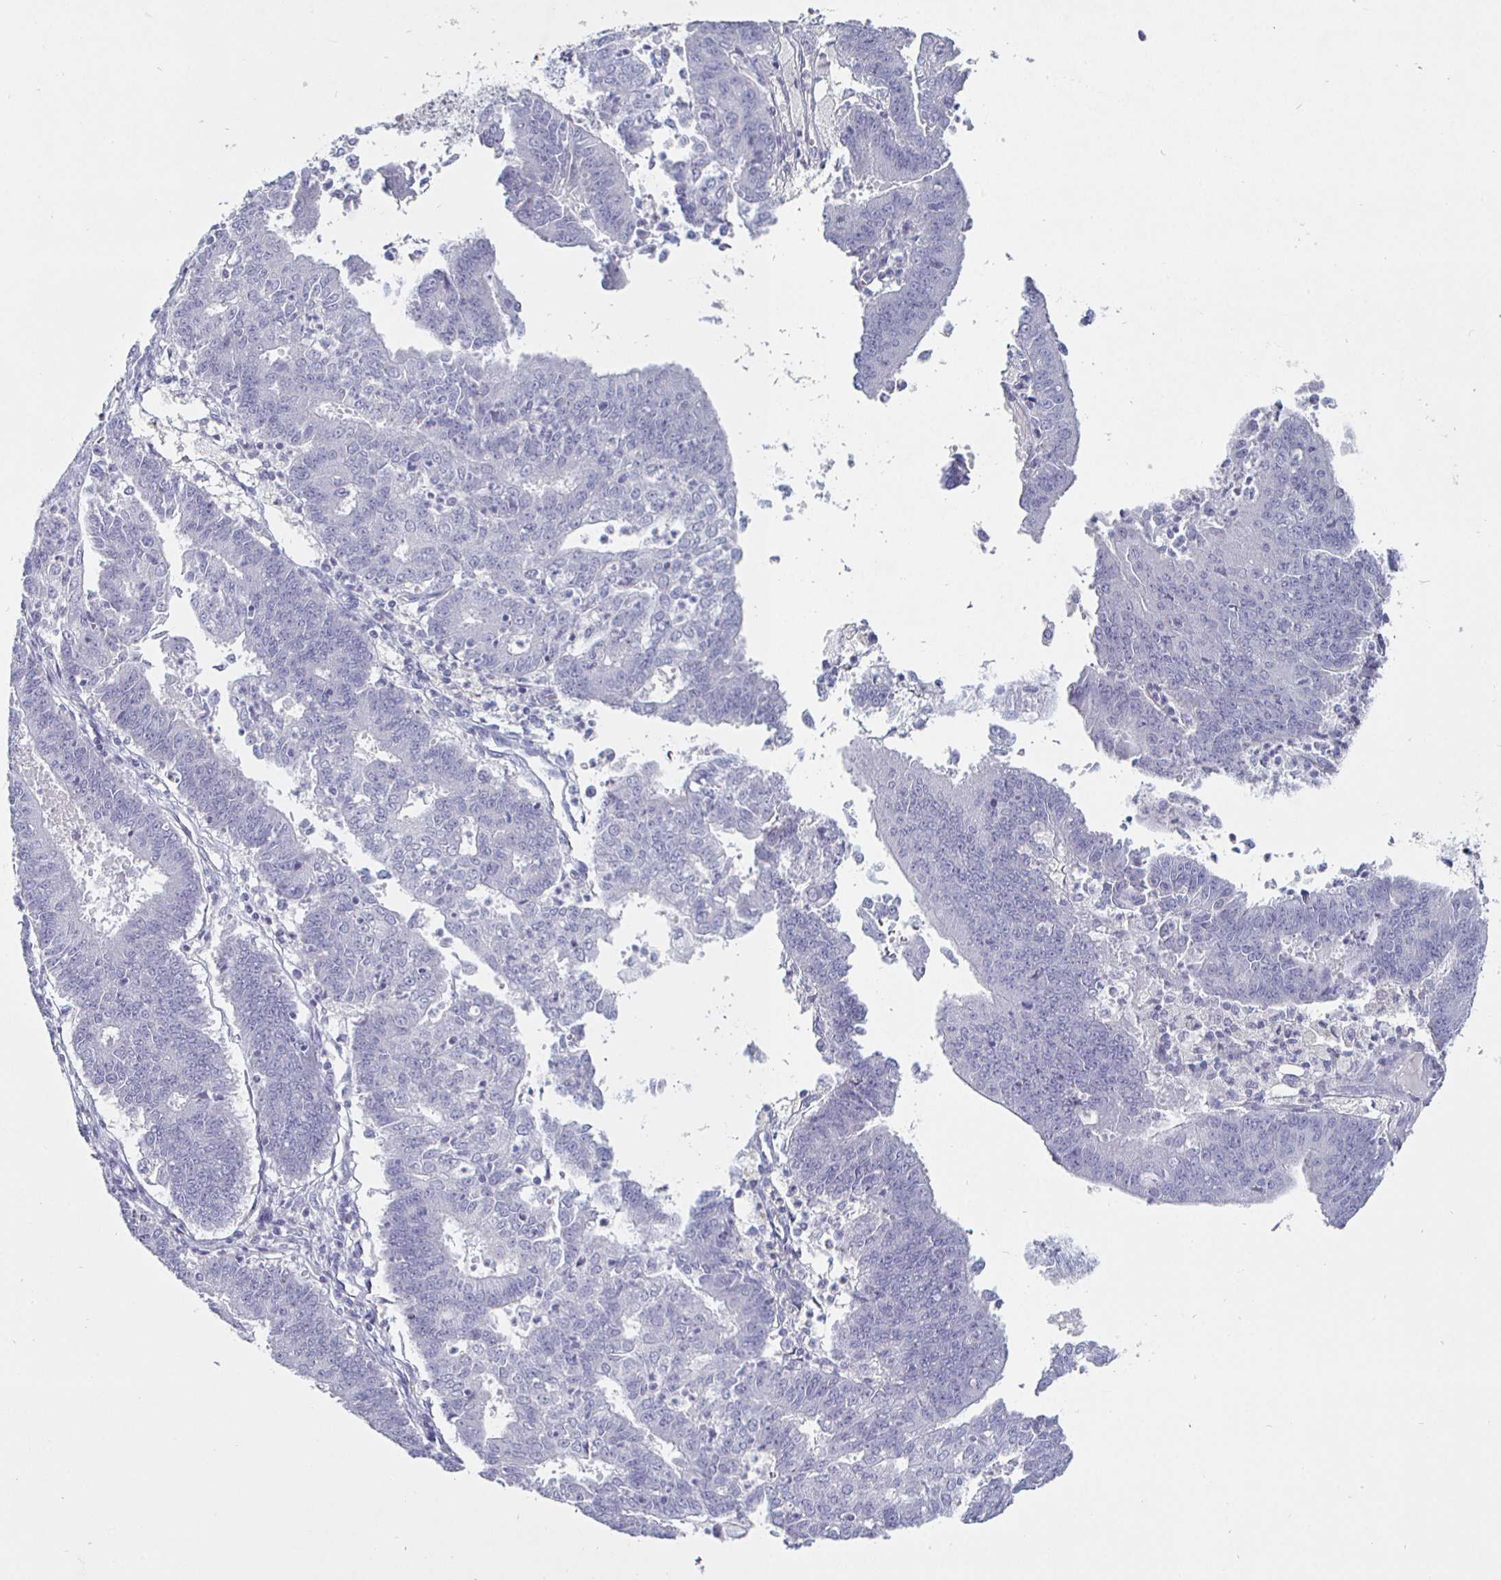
{"staining": {"intensity": "negative", "quantity": "none", "location": "none"}, "tissue": "endometrial cancer", "cell_type": "Tumor cells", "image_type": "cancer", "snomed": [{"axis": "morphology", "description": "Adenocarcinoma, NOS"}, {"axis": "topography", "description": "Endometrium"}], "caption": "IHC of adenocarcinoma (endometrial) displays no staining in tumor cells.", "gene": "ENPP1", "patient": {"sex": "female", "age": 73}}